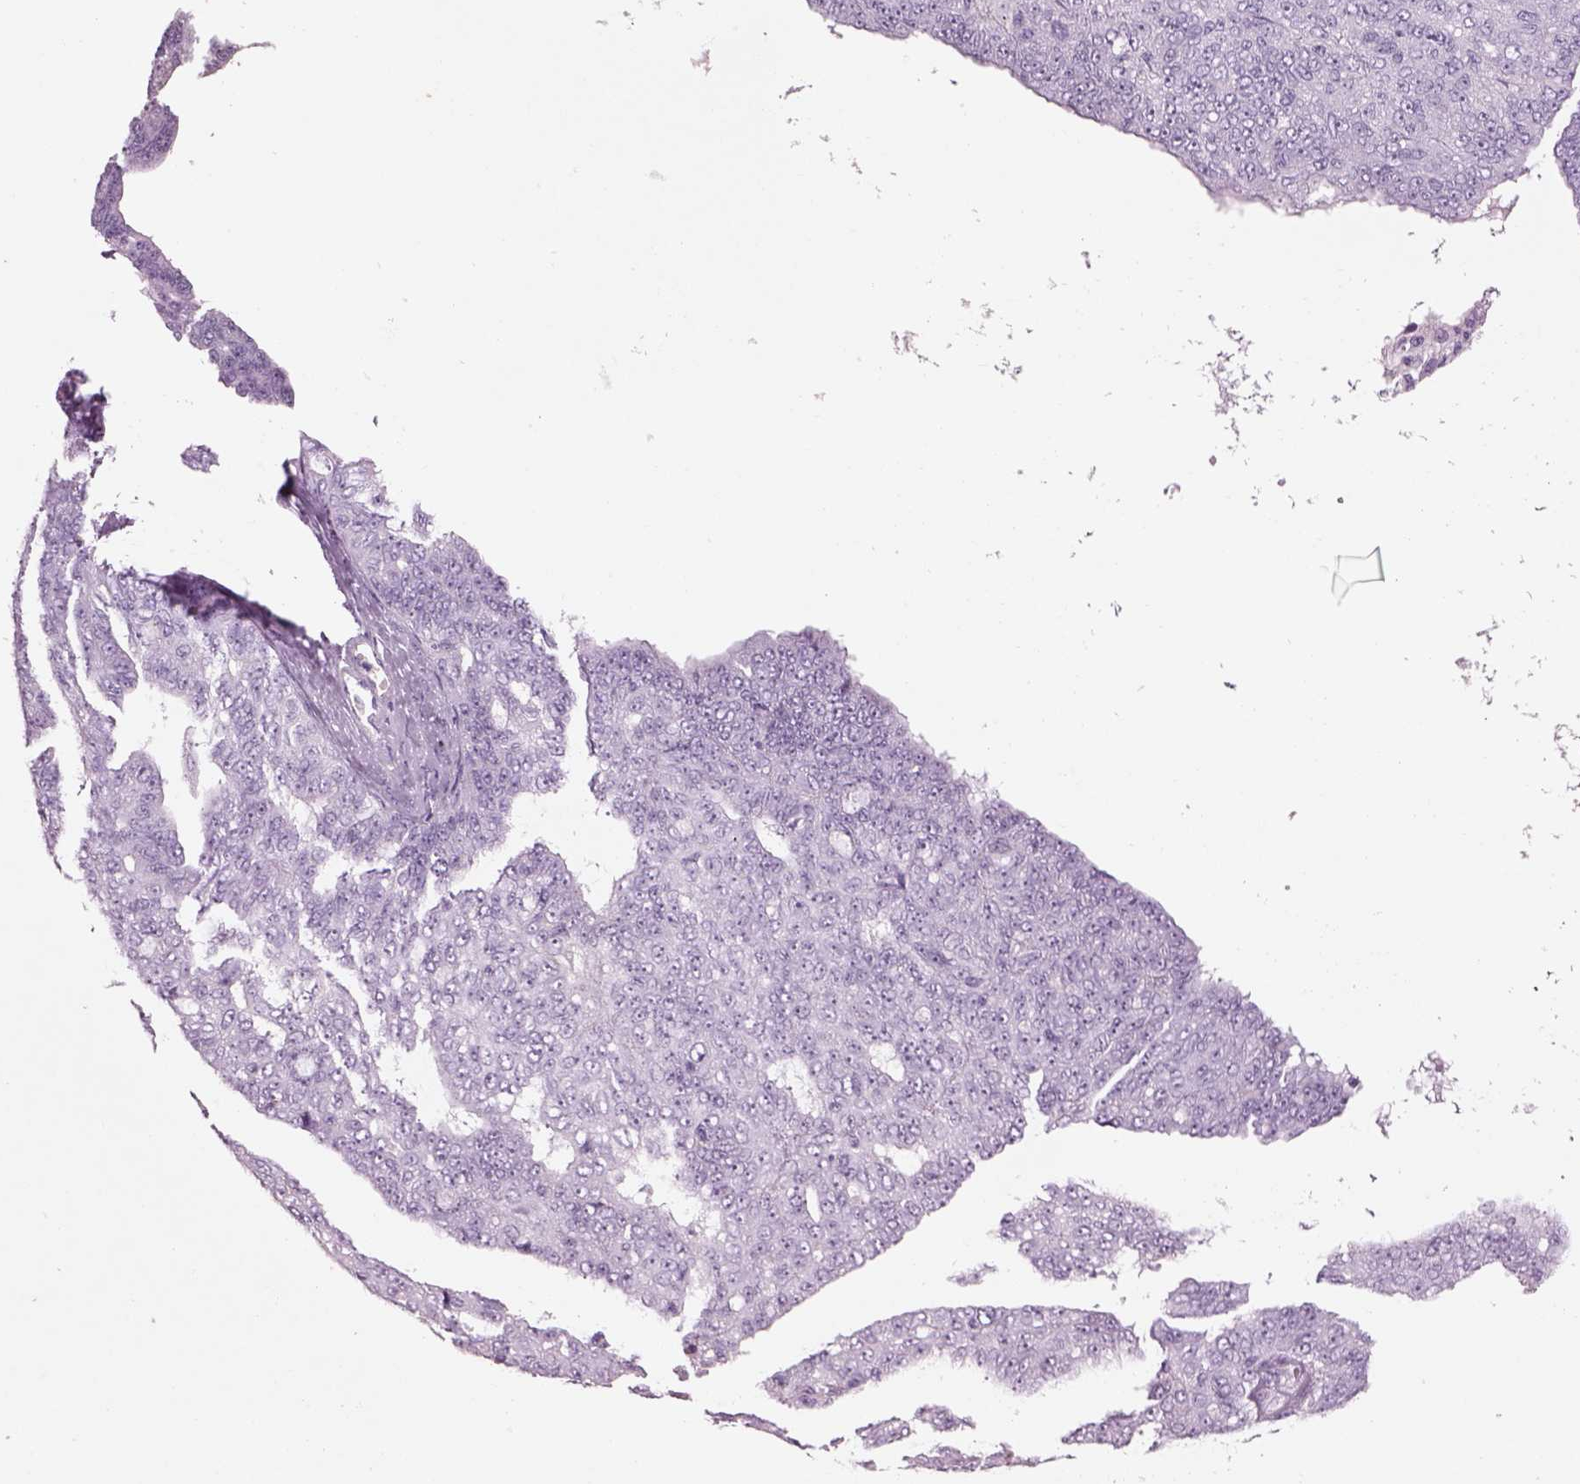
{"staining": {"intensity": "negative", "quantity": "none", "location": "none"}, "tissue": "ovarian cancer", "cell_type": "Tumor cells", "image_type": "cancer", "snomed": [{"axis": "morphology", "description": "Cystadenocarcinoma, serous, NOS"}, {"axis": "topography", "description": "Ovary"}], "caption": "Ovarian serous cystadenocarcinoma stained for a protein using immunohistochemistry shows no staining tumor cells.", "gene": "RHO", "patient": {"sex": "female", "age": 71}}